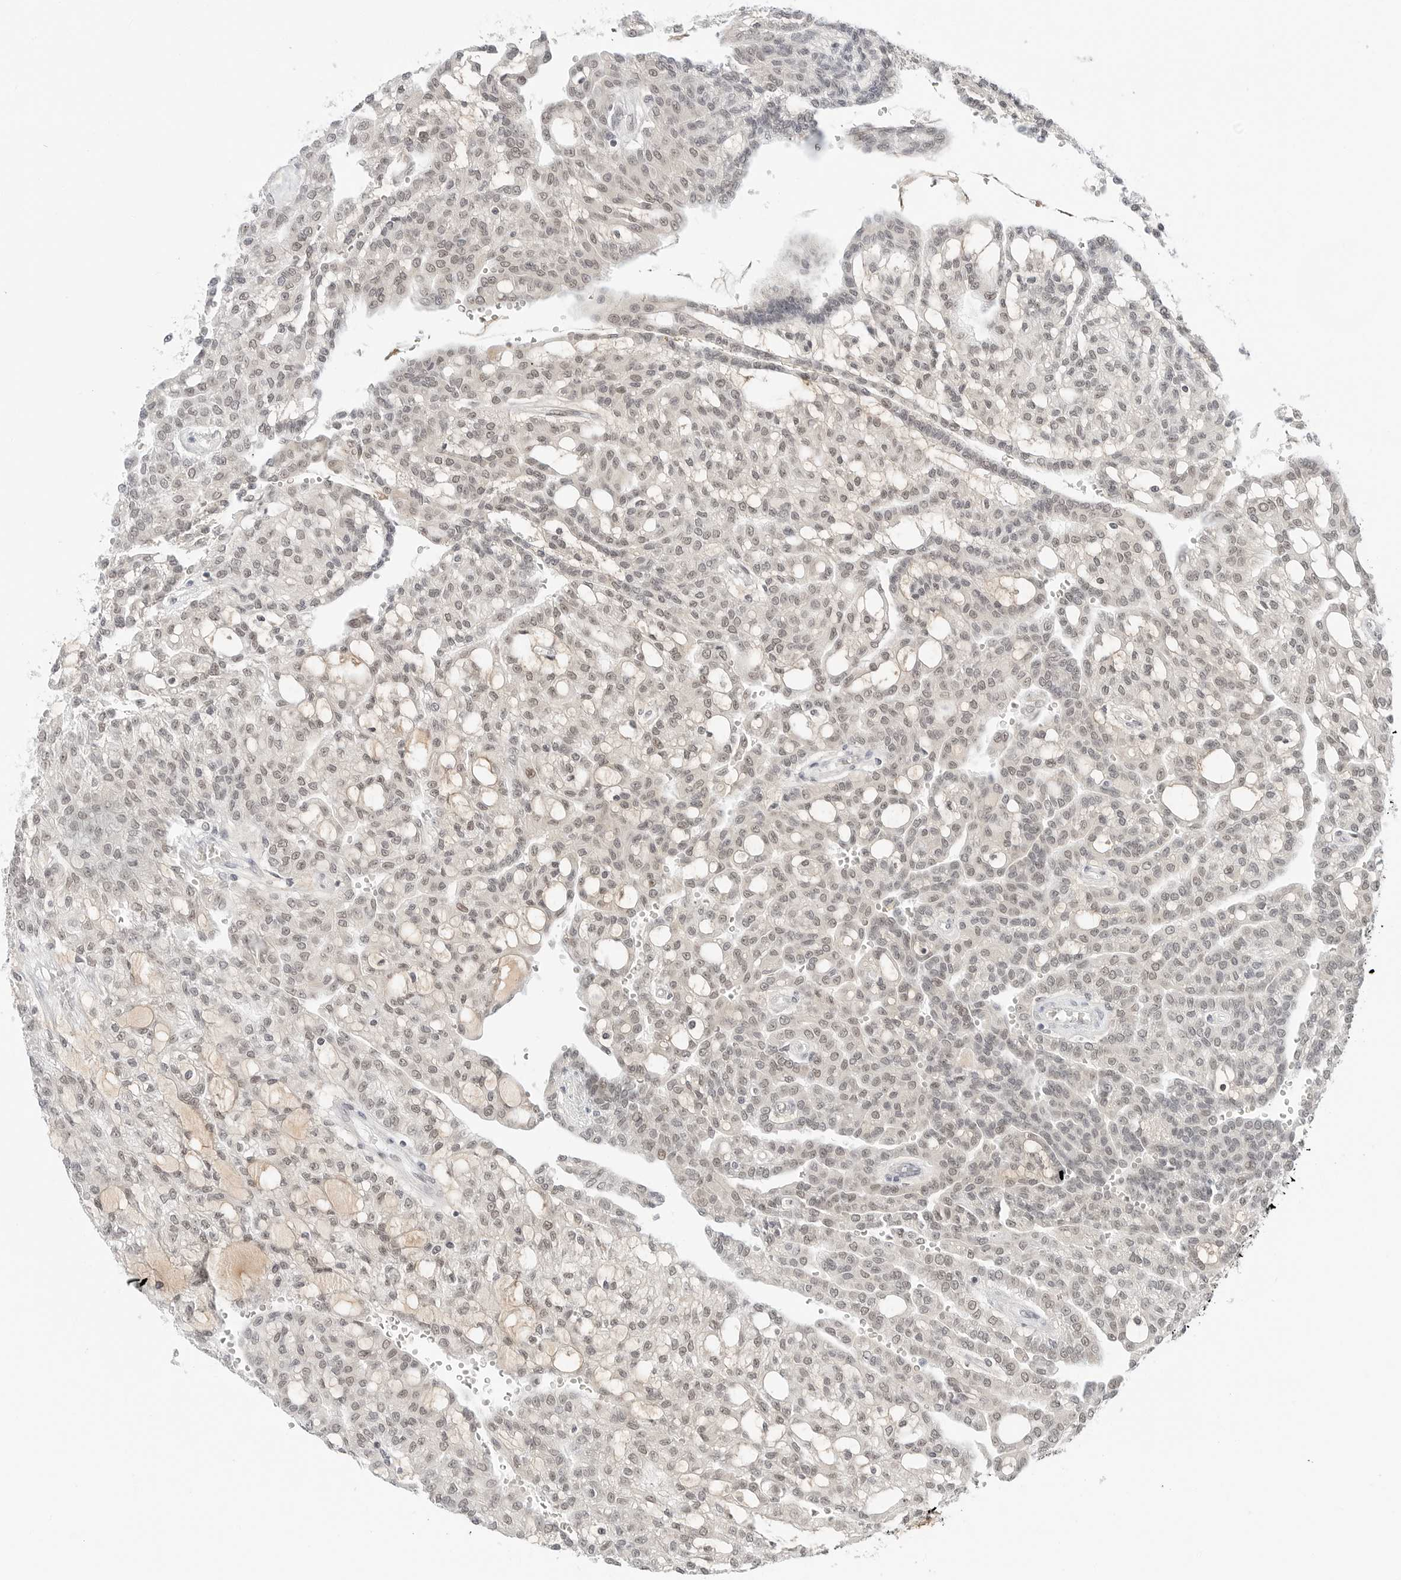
{"staining": {"intensity": "weak", "quantity": ">75%", "location": "nuclear"}, "tissue": "renal cancer", "cell_type": "Tumor cells", "image_type": "cancer", "snomed": [{"axis": "morphology", "description": "Adenocarcinoma, NOS"}, {"axis": "topography", "description": "Kidney"}], "caption": "This histopathology image exhibits adenocarcinoma (renal) stained with immunohistochemistry to label a protein in brown. The nuclear of tumor cells show weak positivity for the protein. Nuclei are counter-stained blue.", "gene": "TSEN2", "patient": {"sex": "male", "age": 63}}